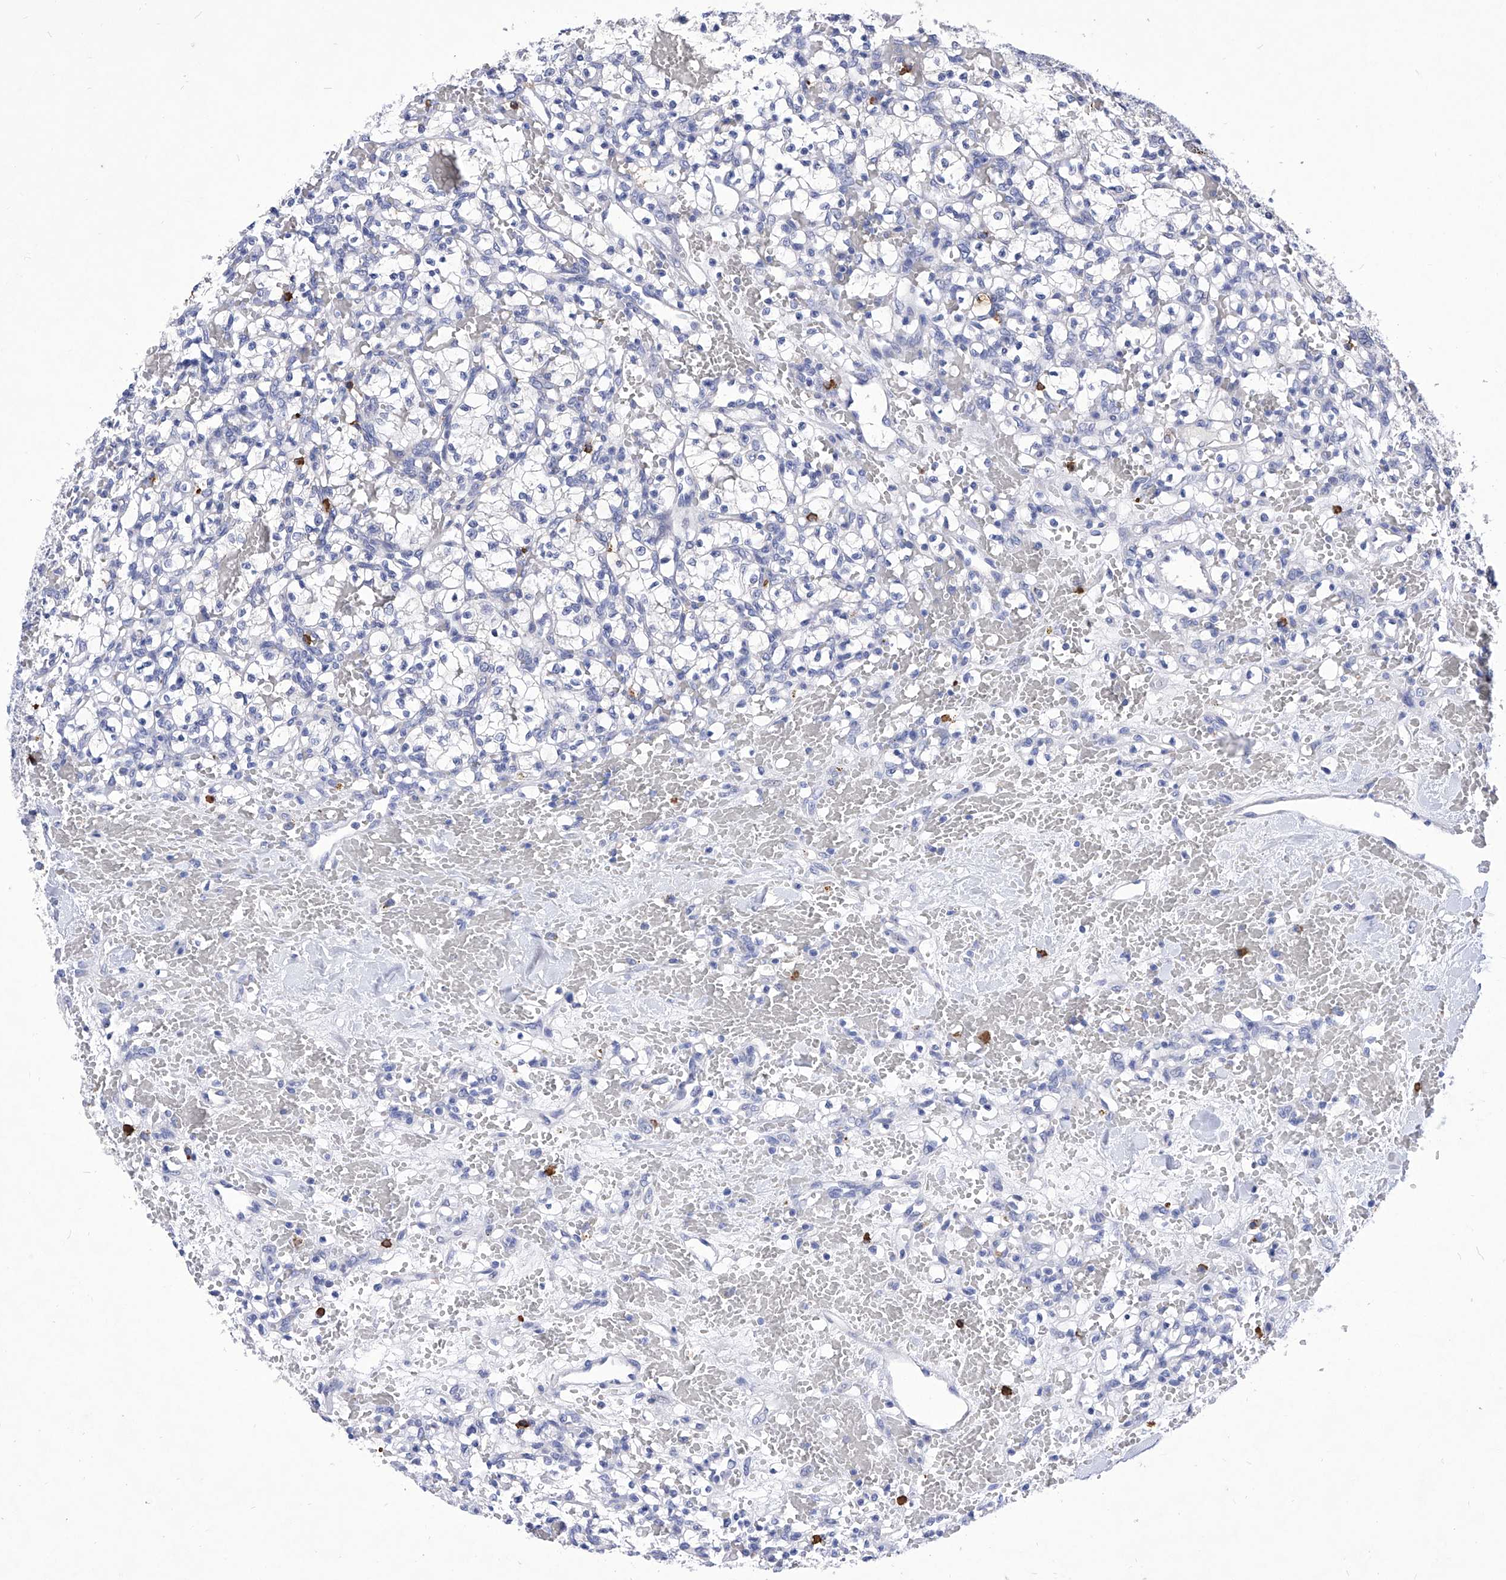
{"staining": {"intensity": "negative", "quantity": "none", "location": "none"}, "tissue": "renal cancer", "cell_type": "Tumor cells", "image_type": "cancer", "snomed": [{"axis": "morphology", "description": "Adenocarcinoma, NOS"}, {"axis": "topography", "description": "Kidney"}], "caption": "Tumor cells show no significant staining in adenocarcinoma (renal).", "gene": "IFNL2", "patient": {"sex": "female", "age": 60}}